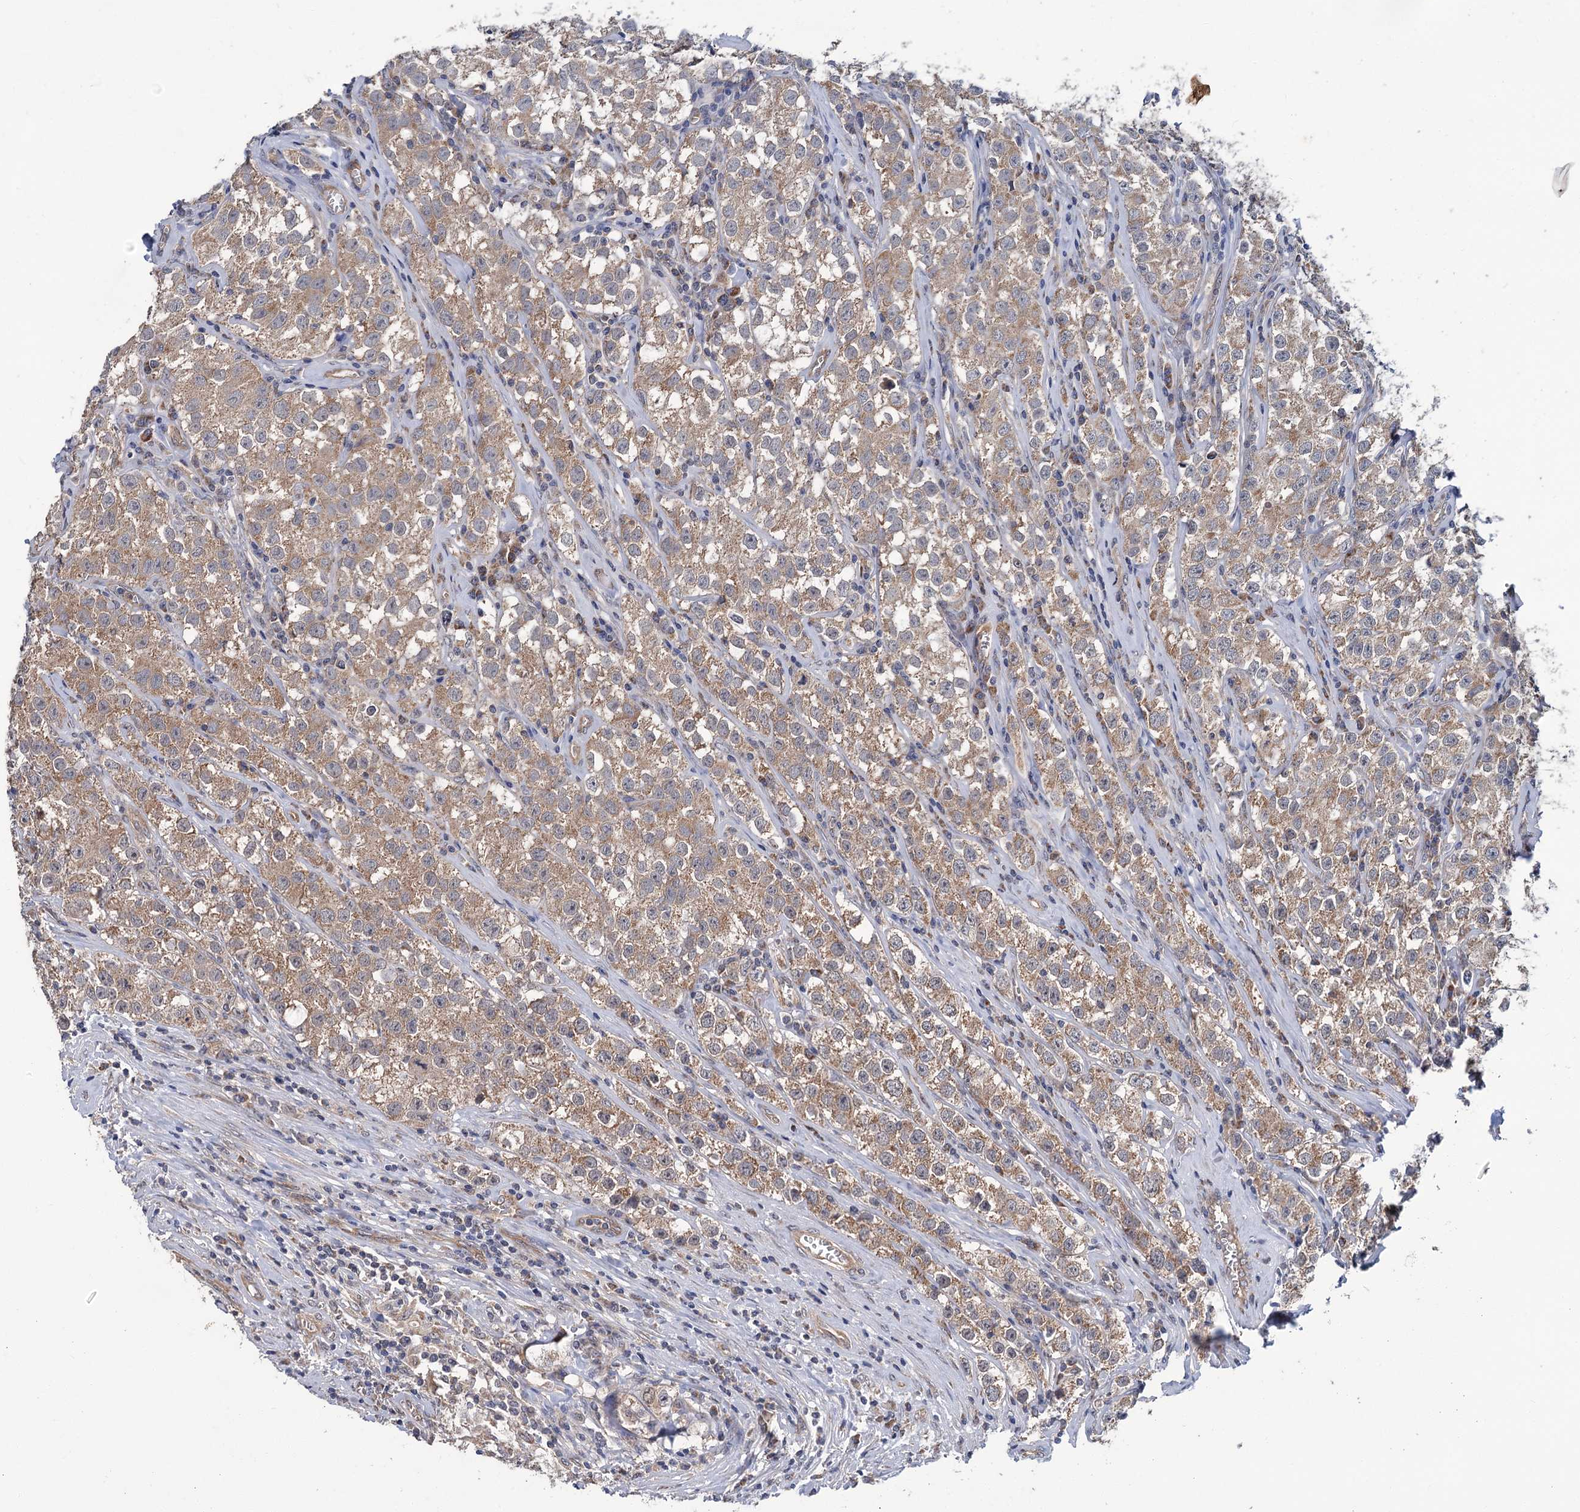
{"staining": {"intensity": "weak", "quantity": "25%-75%", "location": "cytoplasmic/membranous"}, "tissue": "testis cancer", "cell_type": "Tumor cells", "image_type": "cancer", "snomed": [{"axis": "morphology", "description": "Seminoma, NOS"}, {"axis": "morphology", "description": "Carcinoma, Embryonal, NOS"}, {"axis": "topography", "description": "Testis"}], "caption": "A photomicrograph of seminoma (testis) stained for a protein reveals weak cytoplasmic/membranous brown staining in tumor cells. Nuclei are stained in blue.", "gene": "DYNC2H1", "patient": {"sex": "male", "age": 43}}